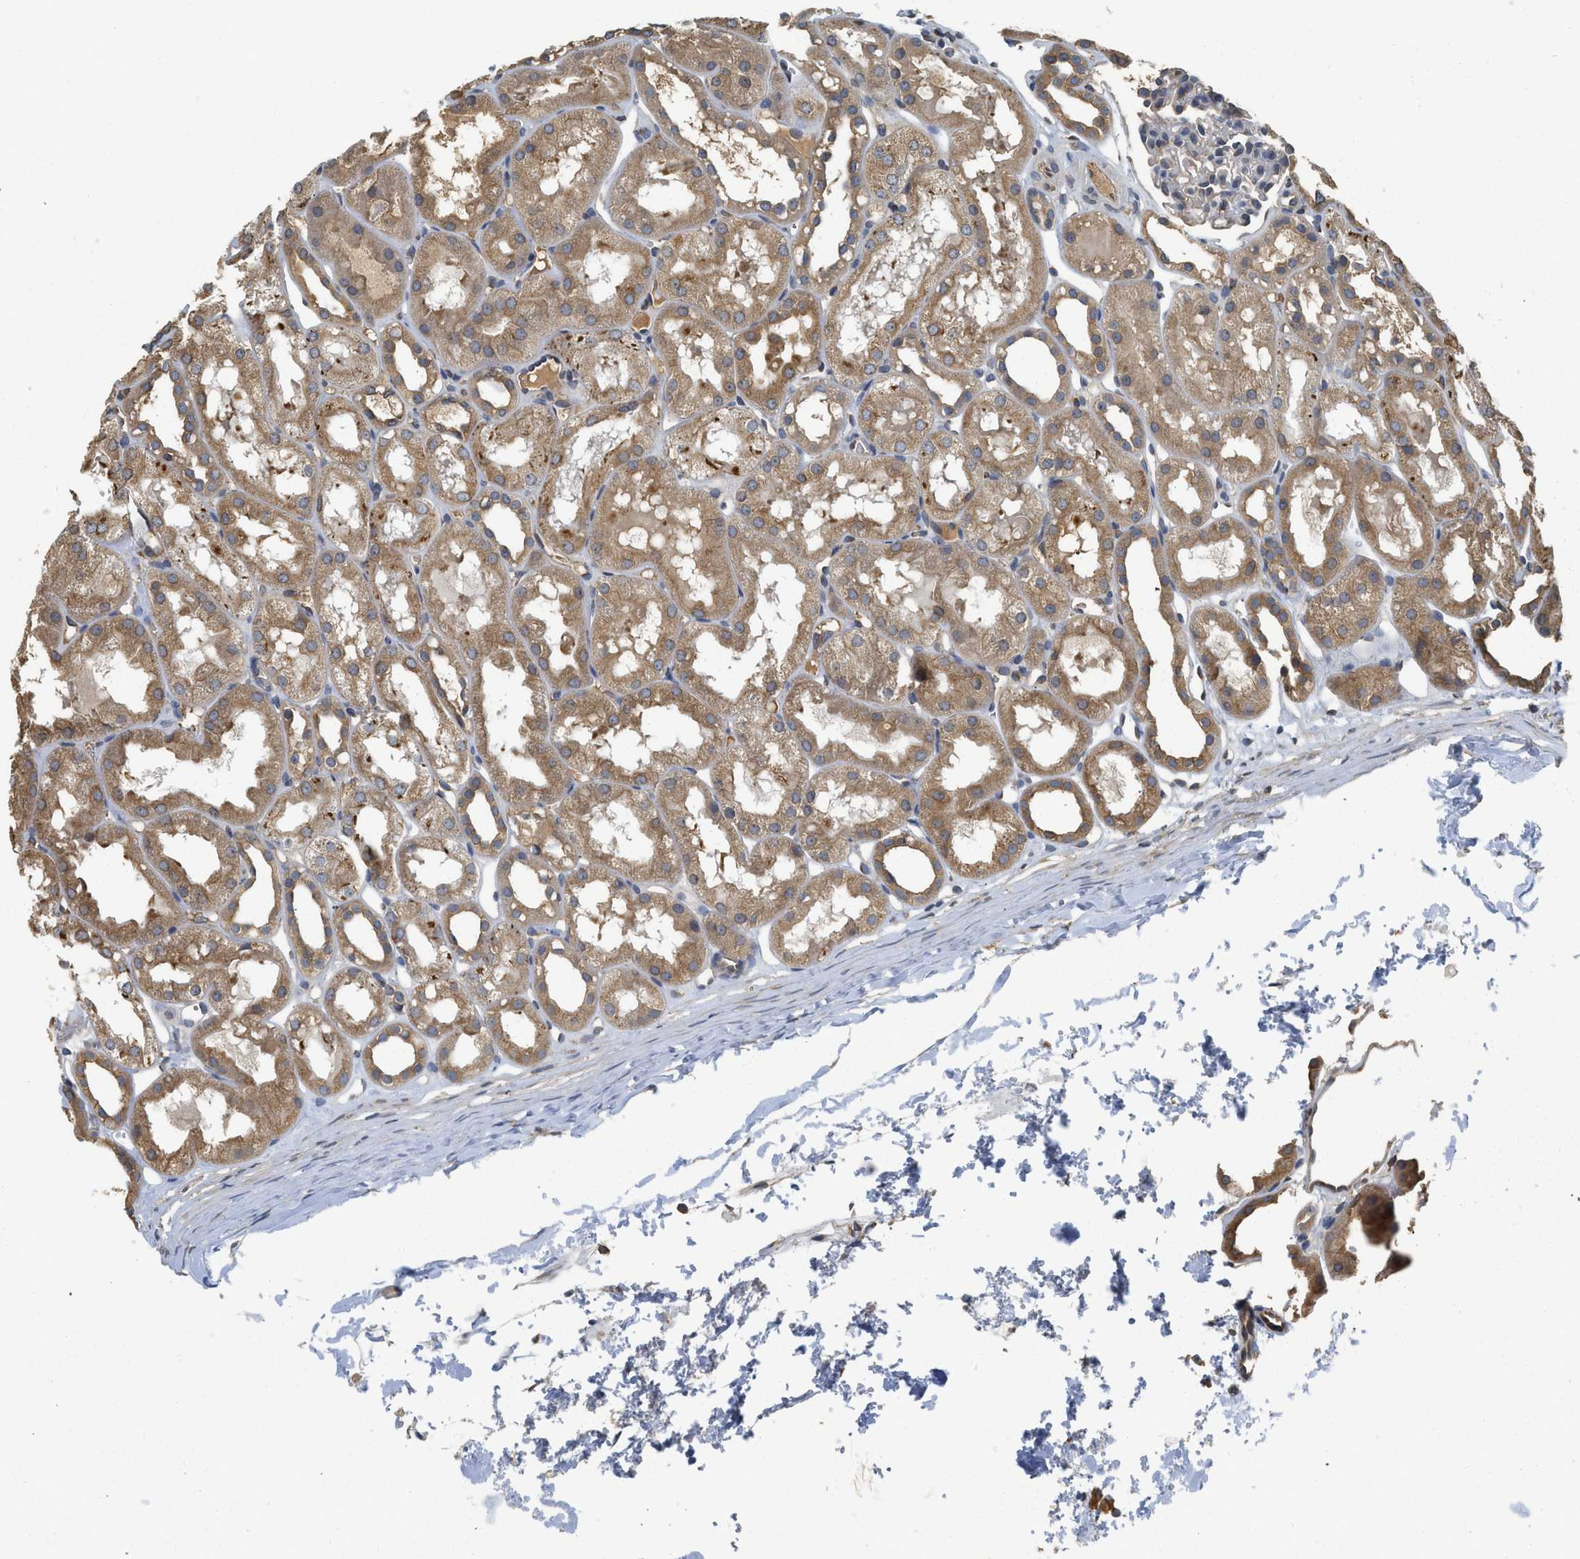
{"staining": {"intensity": "weak", "quantity": "<25%", "location": "cytoplasmic/membranous"}, "tissue": "kidney", "cell_type": "Cells in glomeruli", "image_type": "normal", "snomed": [{"axis": "morphology", "description": "Normal tissue, NOS"}, {"axis": "topography", "description": "Kidney"}, {"axis": "topography", "description": "Urinary bladder"}], "caption": "Cells in glomeruli are negative for brown protein staining in unremarkable kidney. The staining was performed using DAB to visualize the protein expression in brown, while the nuclei were stained in blue with hematoxylin (Magnification: 20x).", "gene": "BCAP31", "patient": {"sex": "male", "age": 16}}